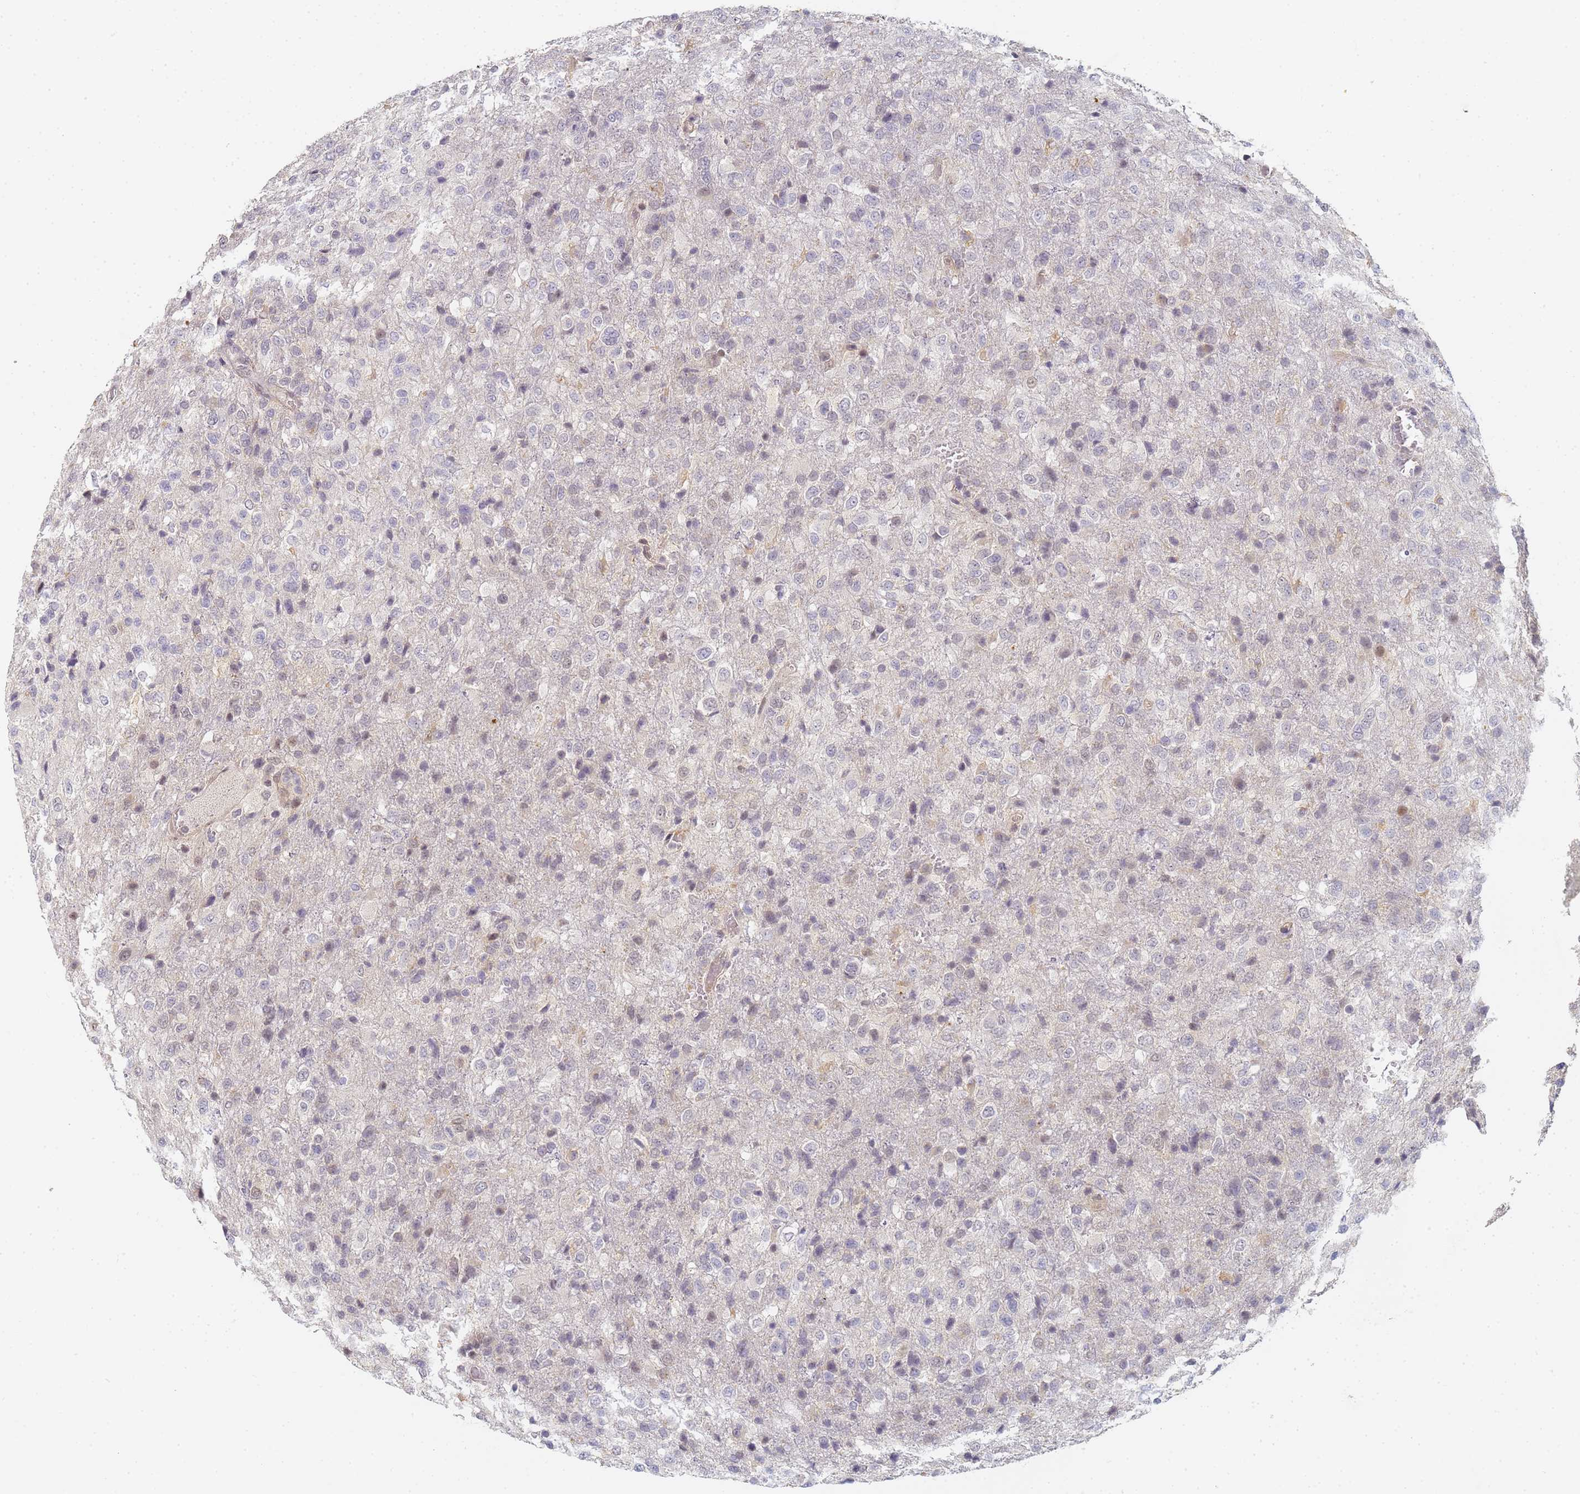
{"staining": {"intensity": "negative", "quantity": "none", "location": "none"}, "tissue": "glioma", "cell_type": "Tumor cells", "image_type": "cancer", "snomed": [{"axis": "morphology", "description": "Glioma, malignant, High grade"}, {"axis": "topography", "description": "Brain"}], "caption": "IHC image of malignant glioma (high-grade) stained for a protein (brown), which demonstrates no expression in tumor cells.", "gene": "HMCES", "patient": {"sex": "female", "age": 74}}